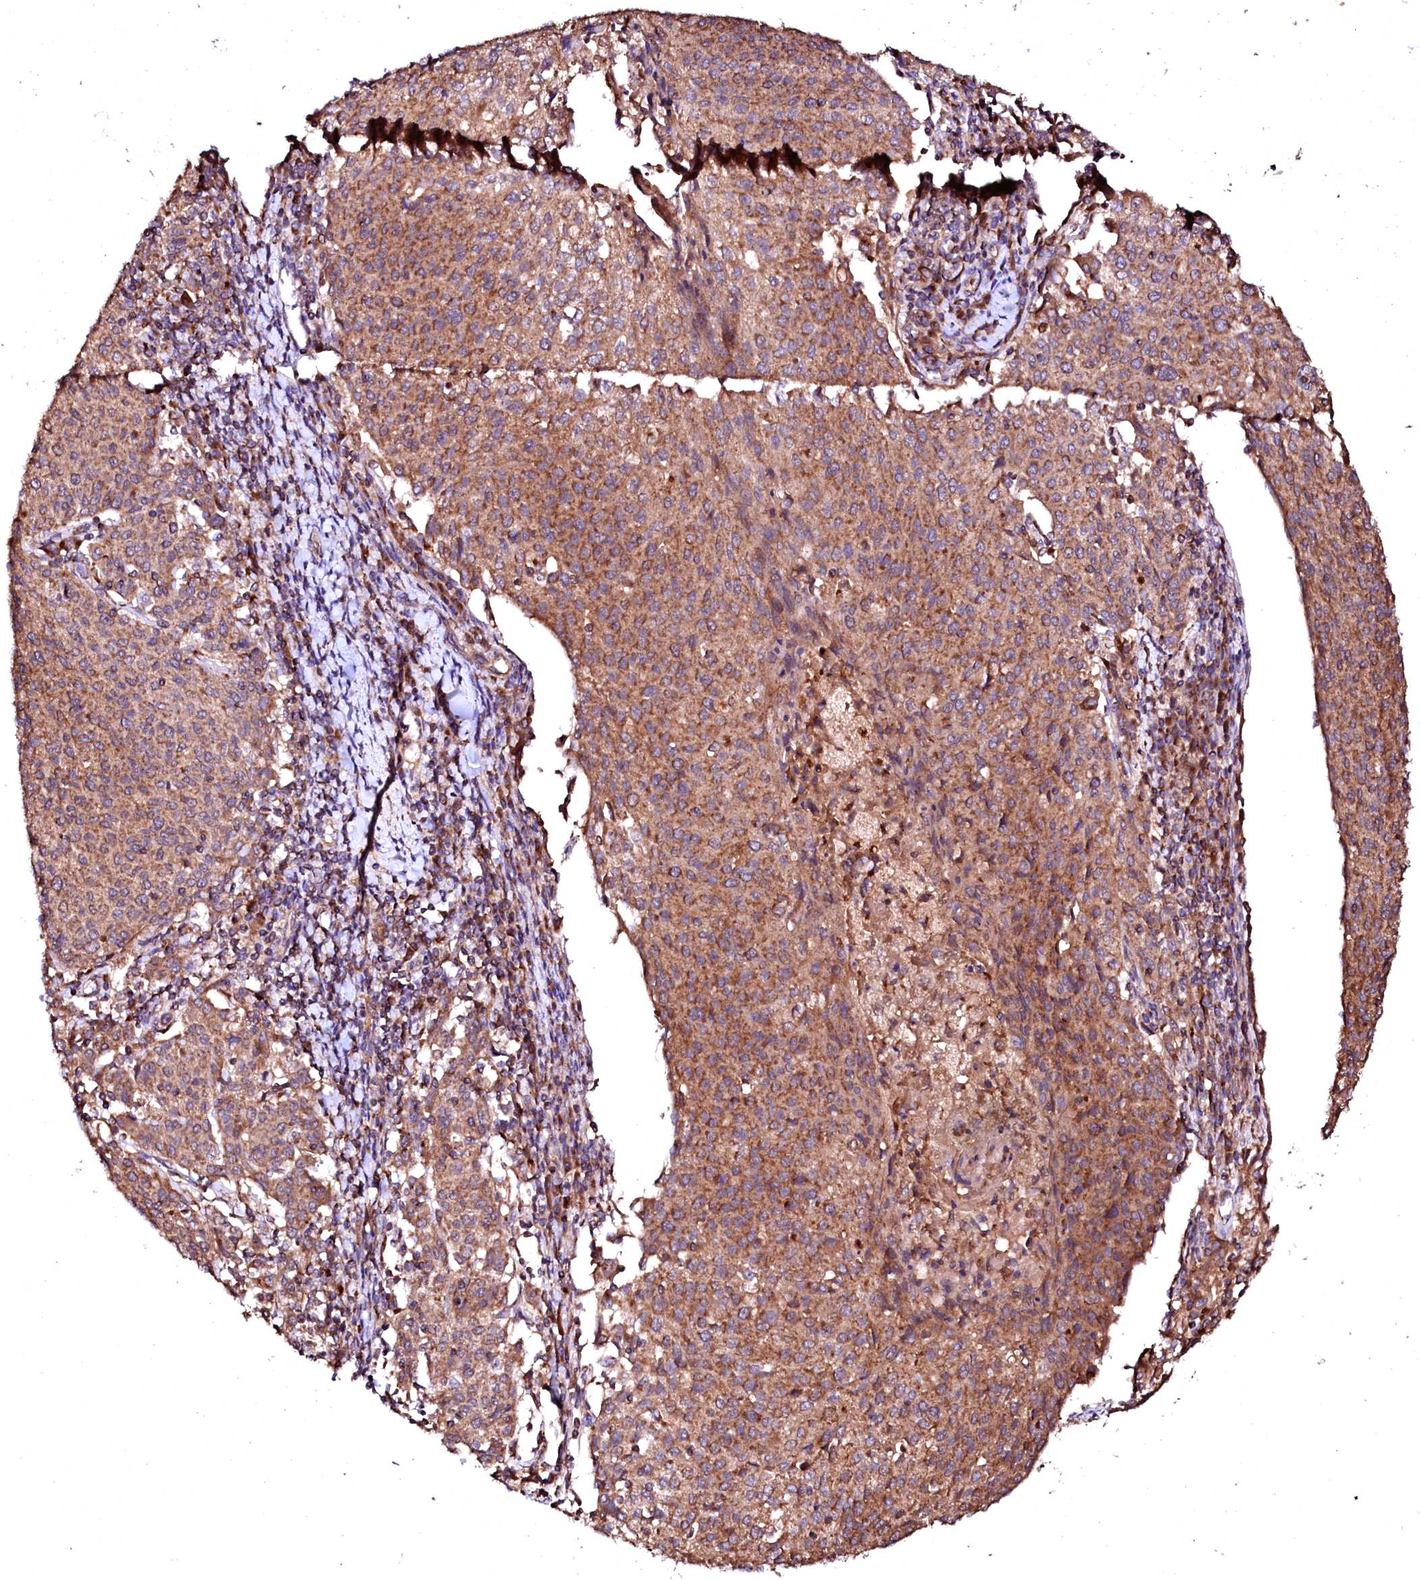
{"staining": {"intensity": "moderate", "quantity": ">75%", "location": "cytoplasmic/membranous"}, "tissue": "cervical cancer", "cell_type": "Tumor cells", "image_type": "cancer", "snomed": [{"axis": "morphology", "description": "Squamous cell carcinoma, NOS"}, {"axis": "topography", "description": "Cervix"}], "caption": "This image displays immunohistochemistry staining of human cervical cancer (squamous cell carcinoma), with medium moderate cytoplasmic/membranous staining in approximately >75% of tumor cells.", "gene": "ST3GAL1", "patient": {"sex": "female", "age": 46}}